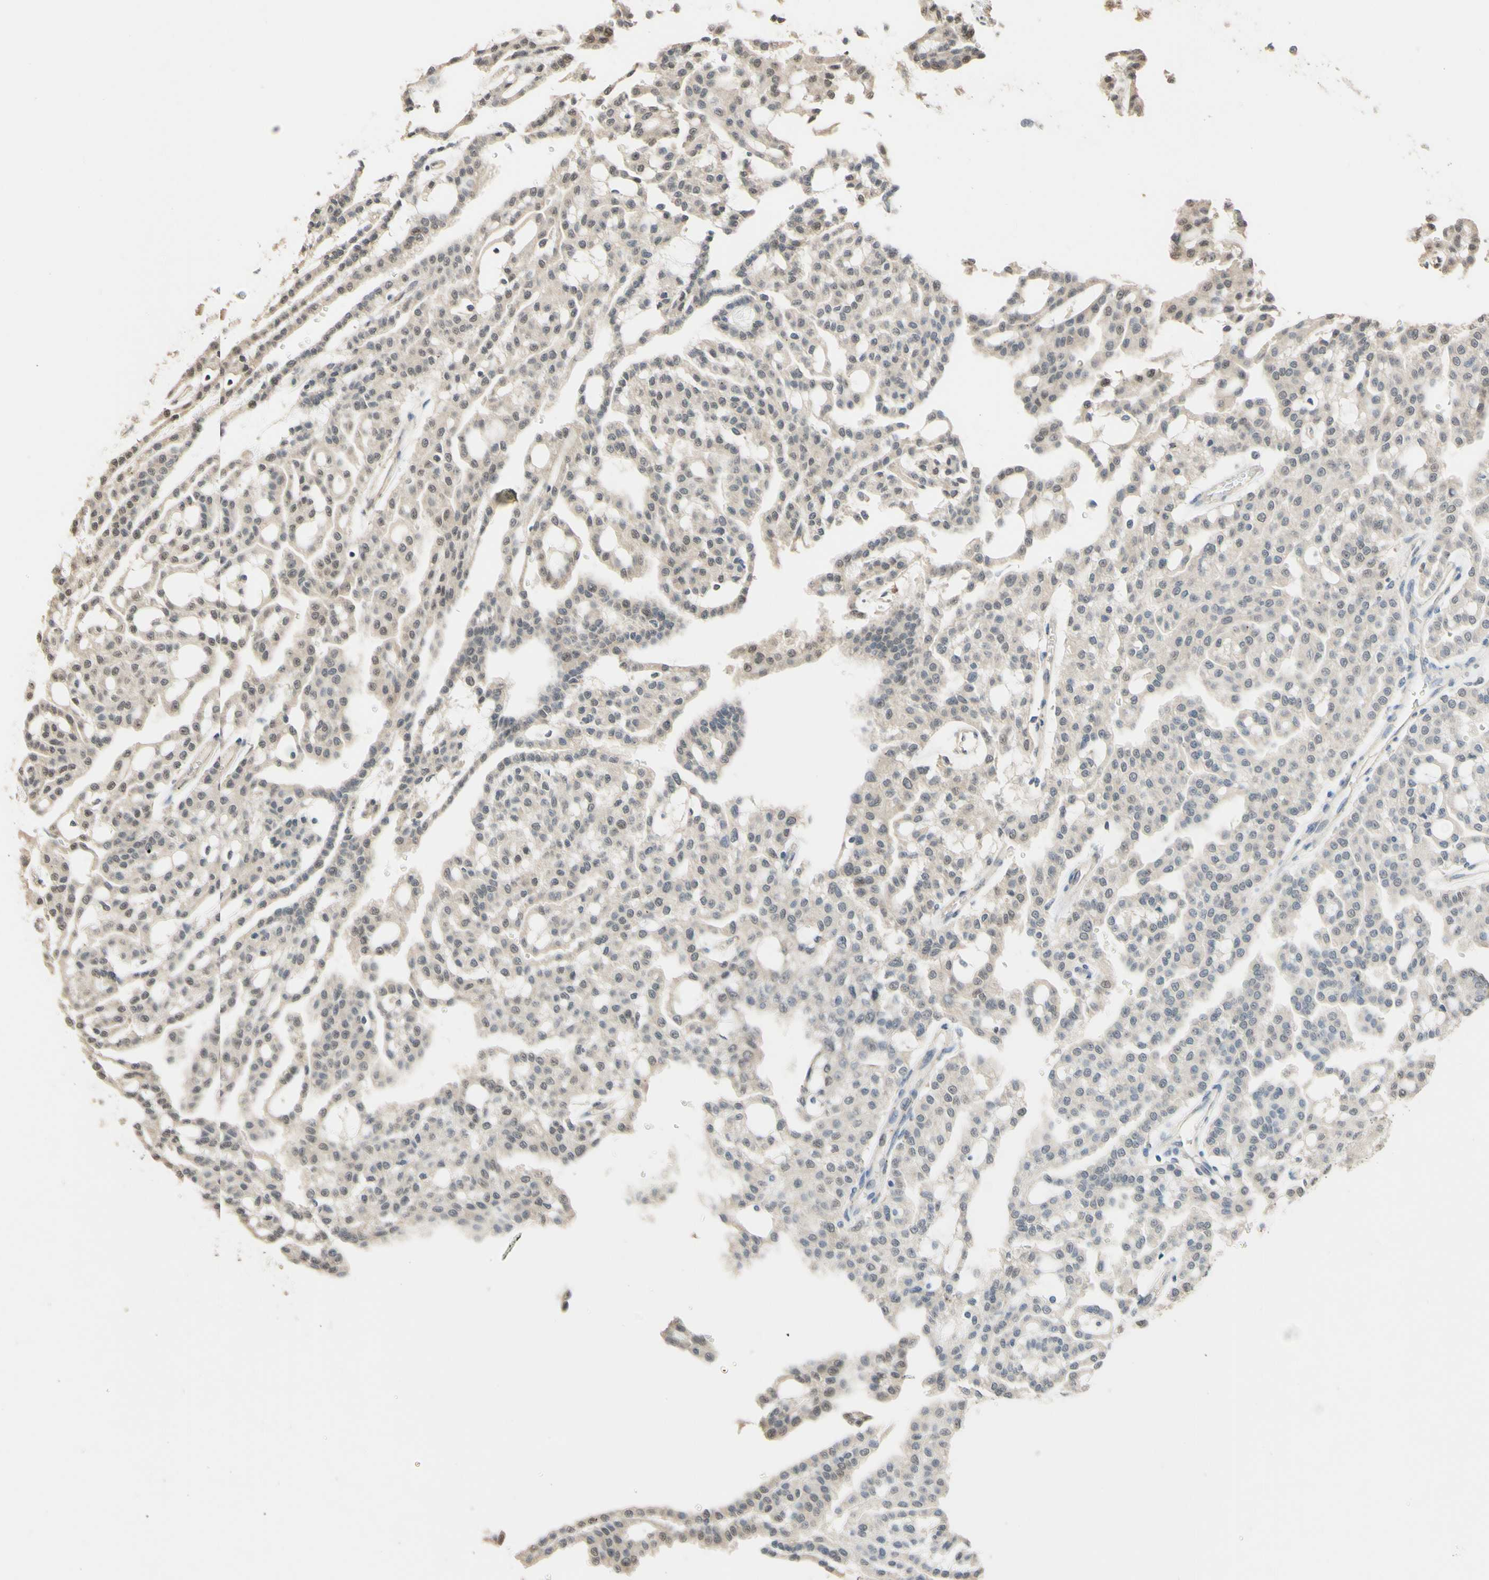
{"staining": {"intensity": "weak", "quantity": "<25%", "location": "nuclear"}, "tissue": "renal cancer", "cell_type": "Tumor cells", "image_type": "cancer", "snomed": [{"axis": "morphology", "description": "Adenocarcinoma, NOS"}, {"axis": "topography", "description": "Kidney"}], "caption": "Histopathology image shows no protein expression in tumor cells of renal cancer tissue.", "gene": "SMIM19", "patient": {"sex": "male", "age": 63}}